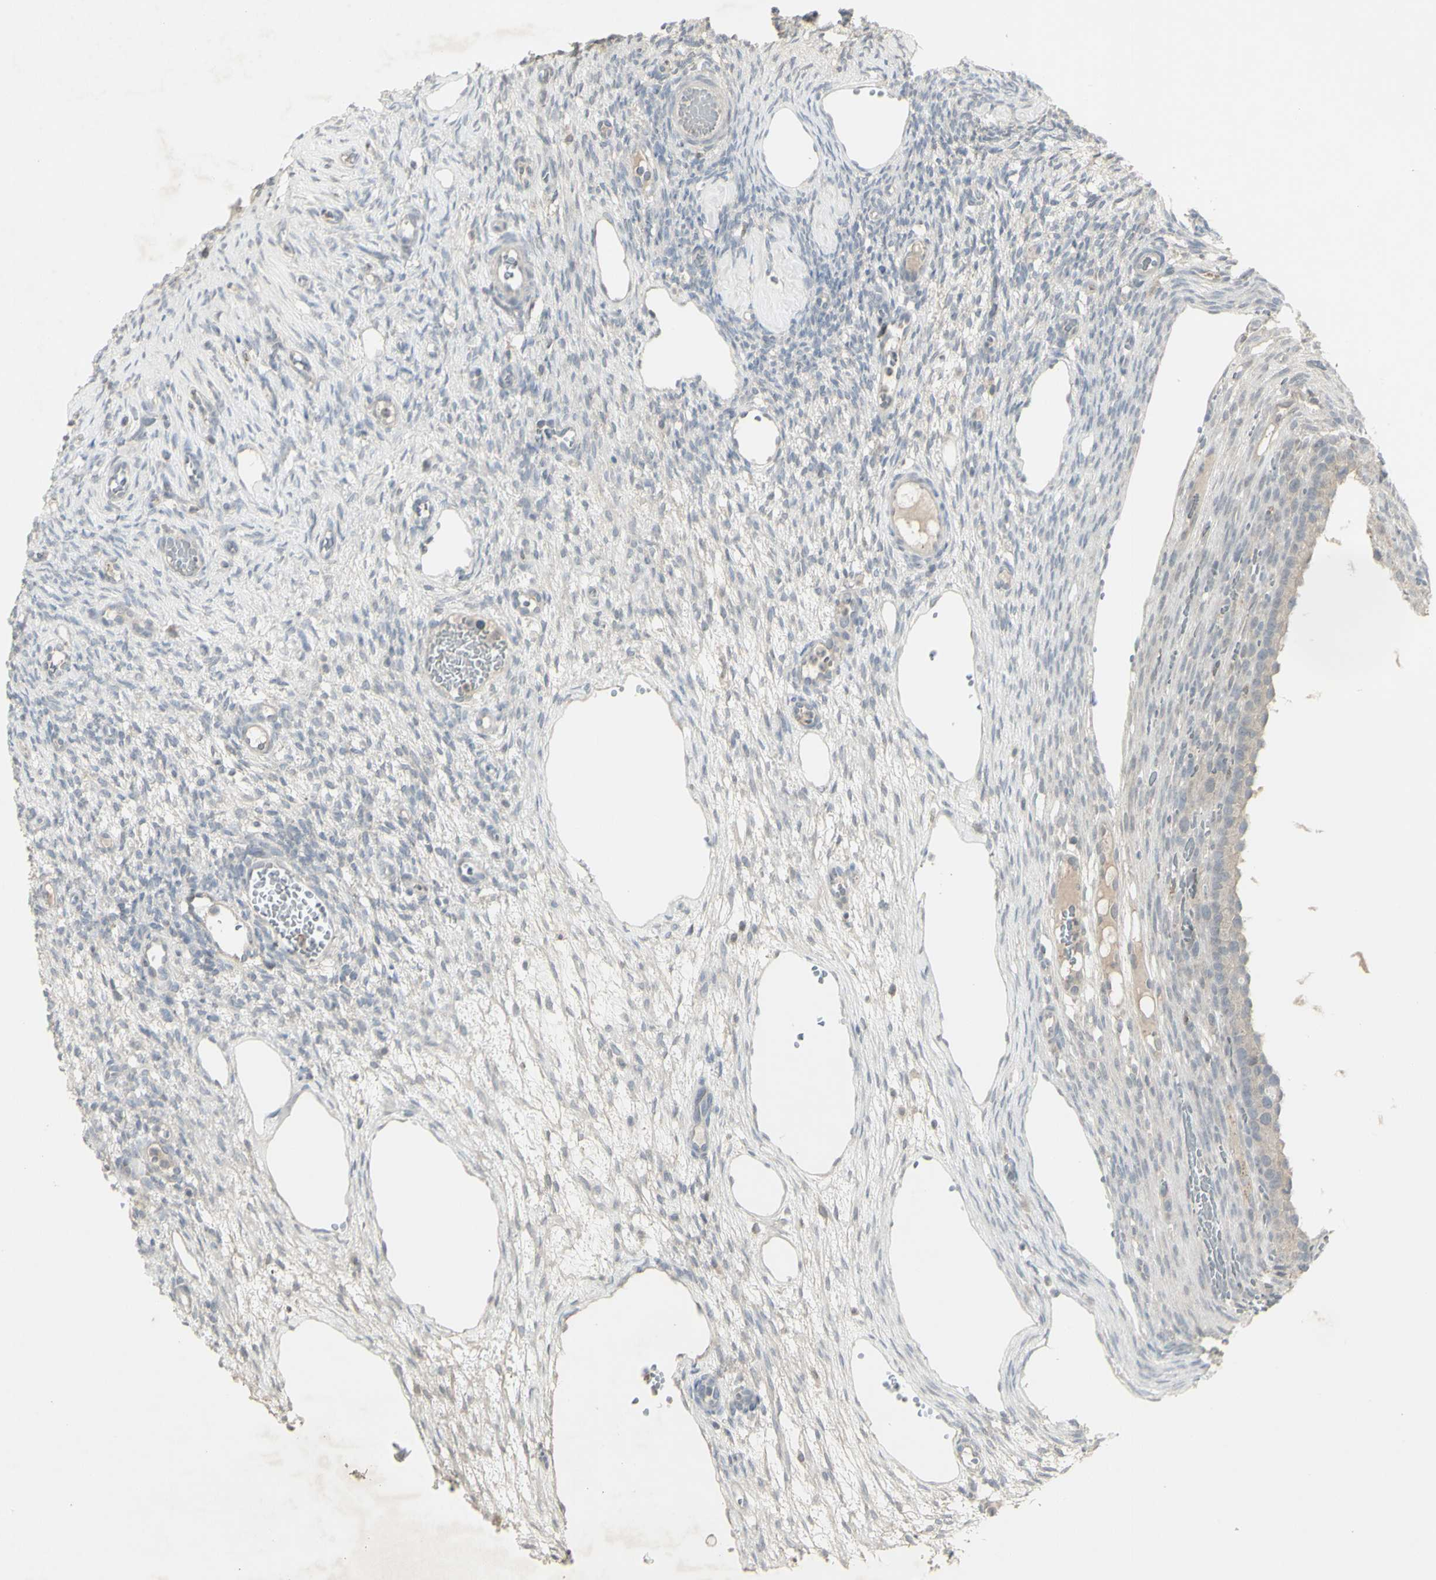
{"staining": {"intensity": "negative", "quantity": "none", "location": "none"}, "tissue": "ovary", "cell_type": "Ovarian stroma cells", "image_type": "normal", "snomed": [{"axis": "morphology", "description": "Normal tissue, NOS"}, {"axis": "topography", "description": "Ovary"}], "caption": "Ovarian stroma cells show no significant staining in unremarkable ovary. The staining was performed using DAB to visualize the protein expression in brown, while the nuclei were stained in blue with hematoxylin (Magnification: 20x).", "gene": "C1orf116", "patient": {"sex": "female", "age": 33}}